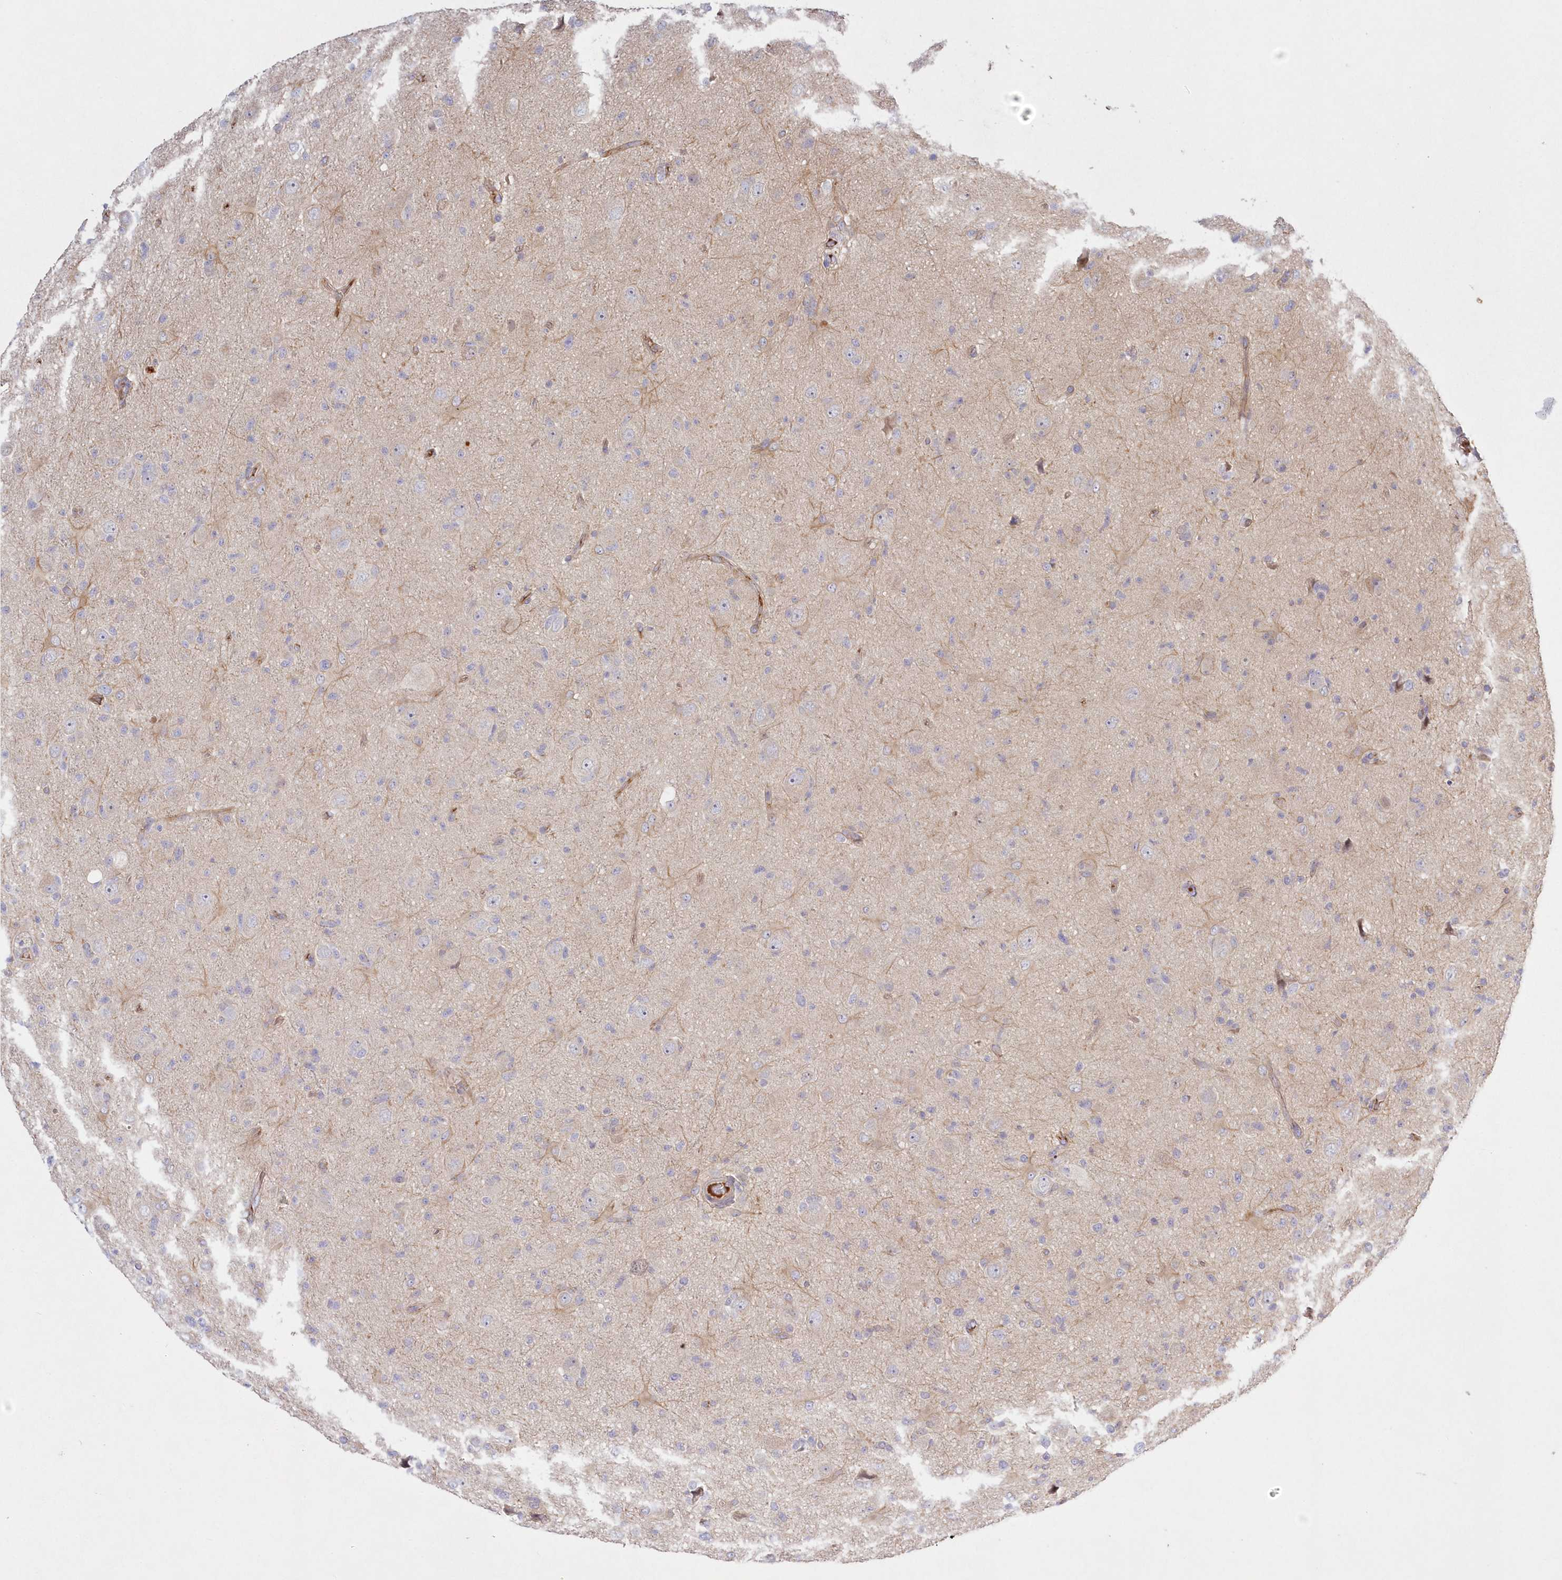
{"staining": {"intensity": "negative", "quantity": "none", "location": "none"}, "tissue": "glioma", "cell_type": "Tumor cells", "image_type": "cancer", "snomed": [{"axis": "morphology", "description": "Glioma, malignant, High grade"}, {"axis": "topography", "description": "Brain"}], "caption": "This is an immunohistochemistry photomicrograph of glioma. There is no staining in tumor cells.", "gene": "WBP1L", "patient": {"sex": "female", "age": 57}}